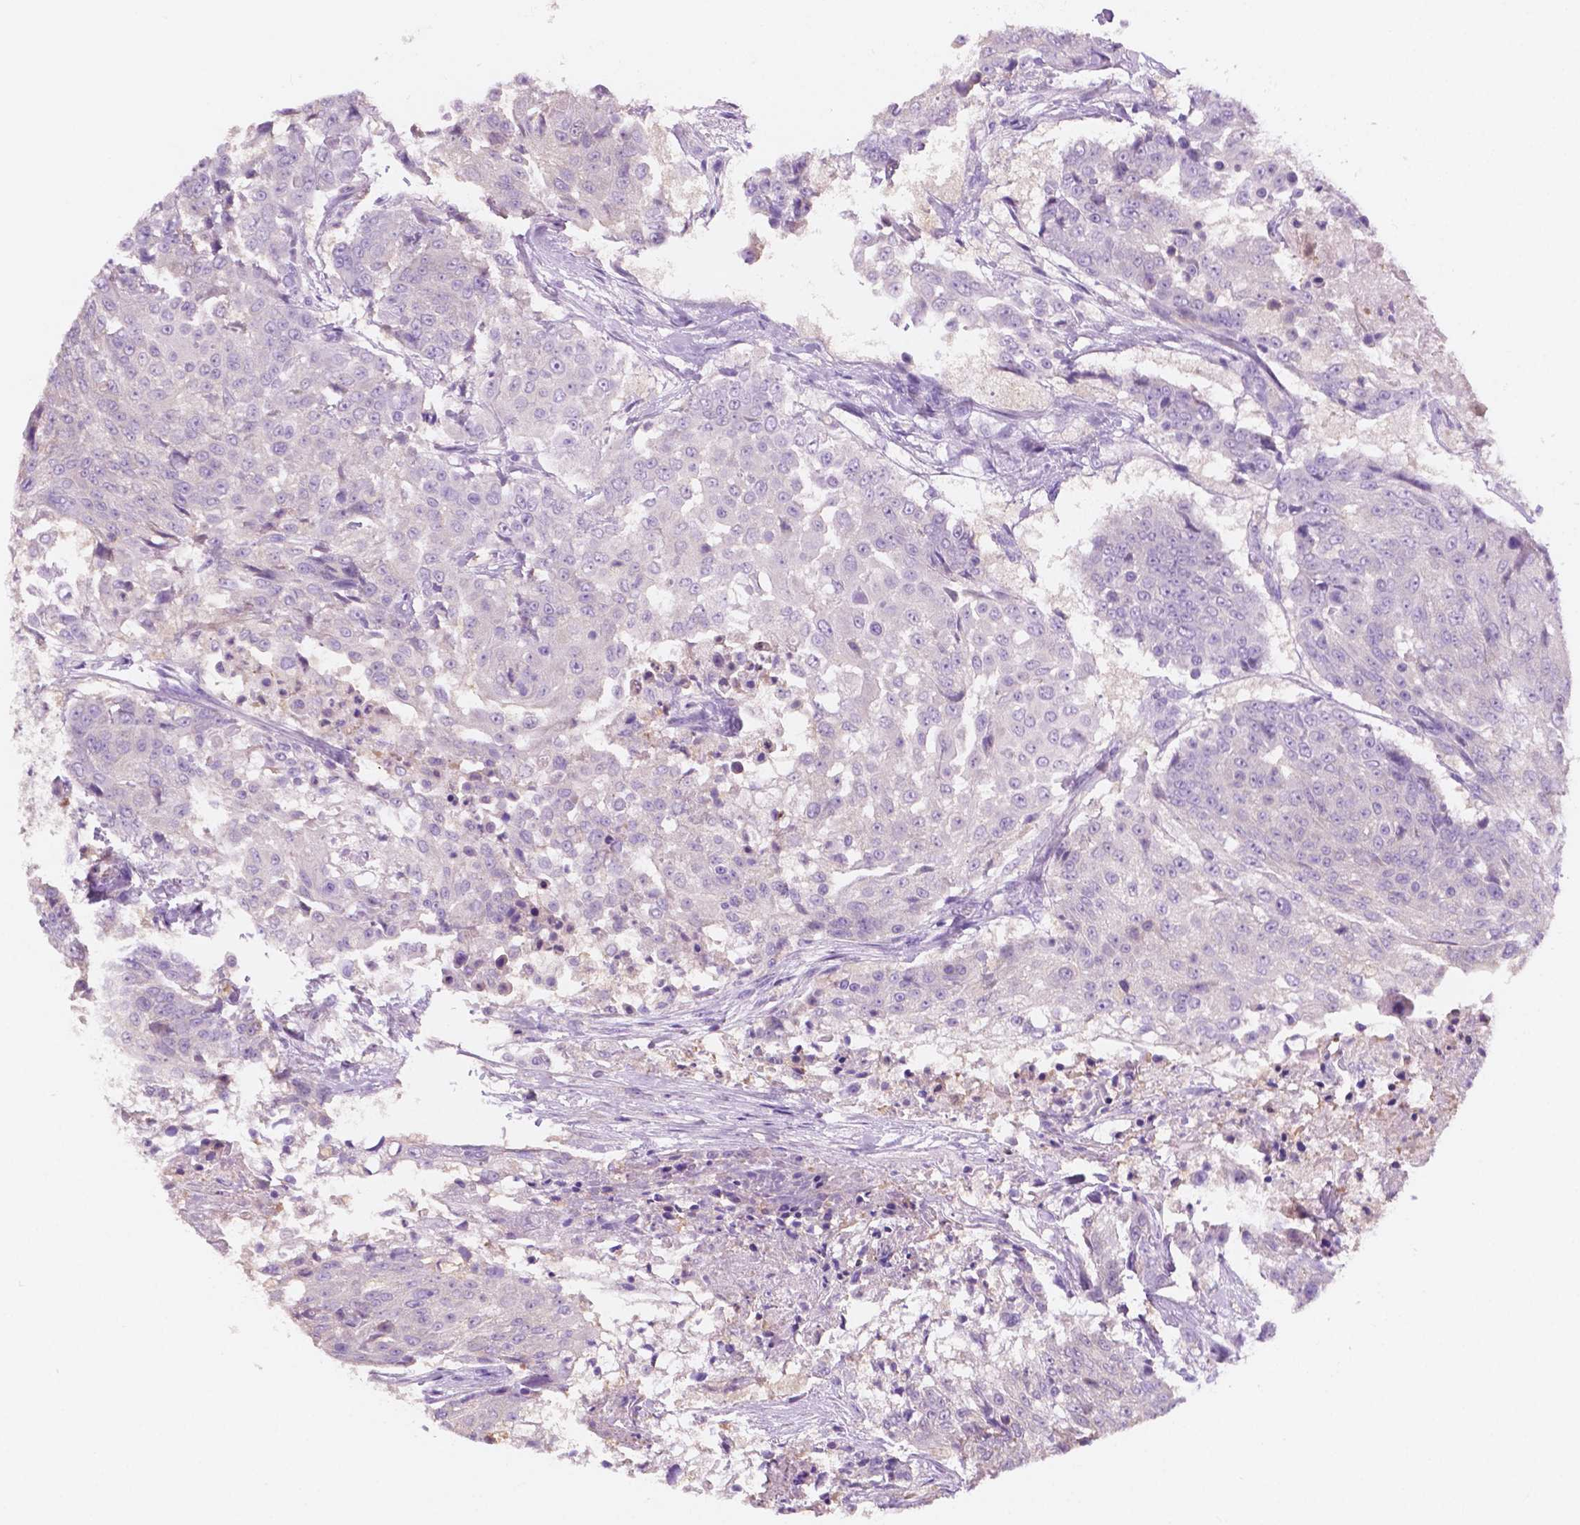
{"staining": {"intensity": "negative", "quantity": "none", "location": "none"}, "tissue": "urothelial cancer", "cell_type": "Tumor cells", "image_type": "cancer", "snomed": [{"axis": "morphology", "description": "Urothelial carcinoma, High grade"}, {"axis": "topography", "description": "Urinary bladder"}], "caption": "Urothelial cancer was stained to show a protein in brown. There is no significant positivity in tumor cells. (Brightfield microscopy of DAB (3,3'-diaminobenzidine) immunohistochemistry at high magnification).", "gene": "SEMA4A", "patient": {"sex": "female", "age": 63}}